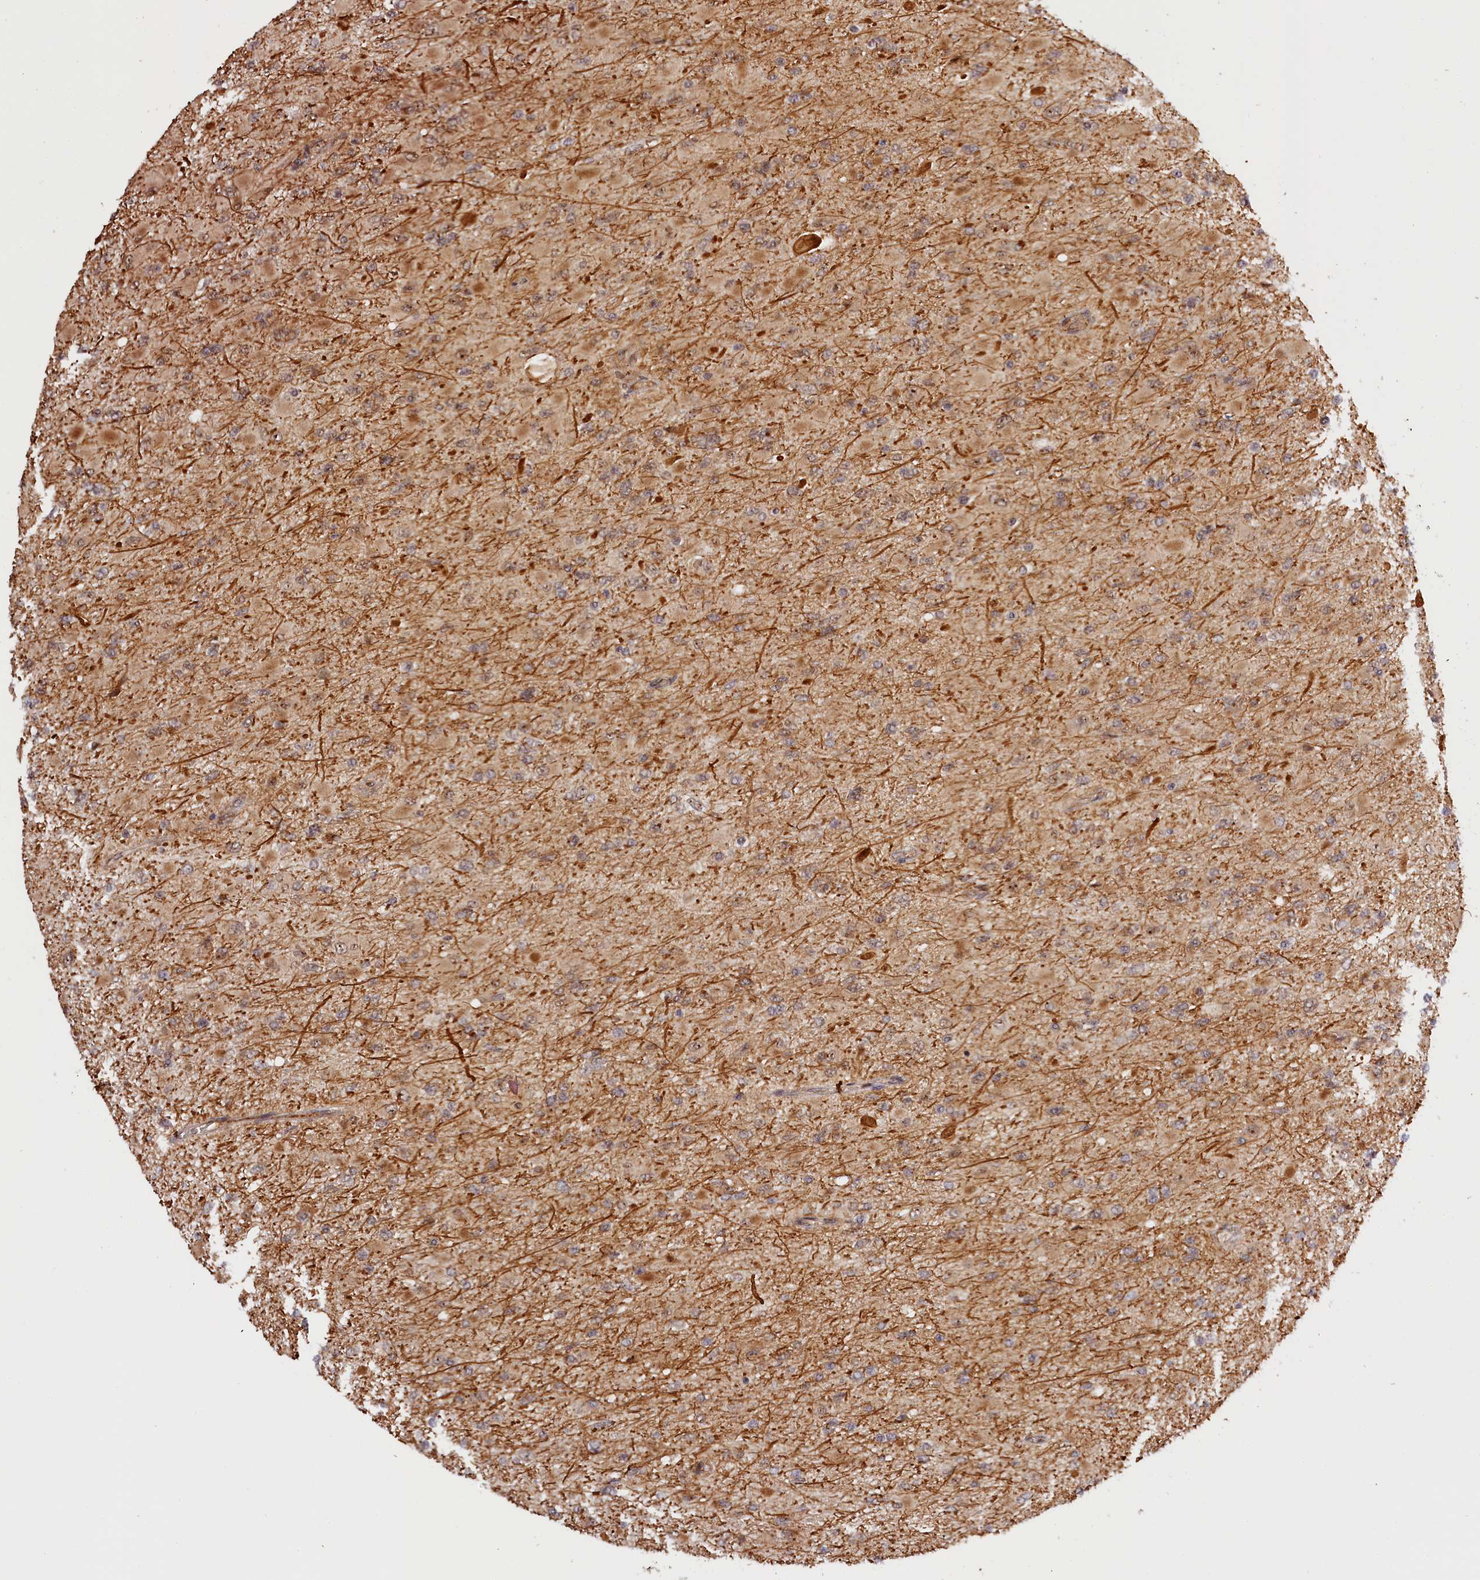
{"staining": {"intensity": "moderate", "quantity": ">75%", "location": "cytoplasmic/membranous"}, "tissue": "glioma", "cell_type": "Tumor cells", "image_type": "cancer", "snomed": [{"axis": "morphology", "description": "Glioma, malignant, High grade"}, {"axis": "topography", "description": "Cerebral cortex"}], "caption": "Immunohistochemistry image of human high-grade glioma (malignant) stained for a protein (brown), which exhibits medium levels of moderate cytoplasmic/membranous staining in approximately >75% of tumor cells.", "gene": "ANKRD24", "patient": {"sex": "female", "age": 36}}